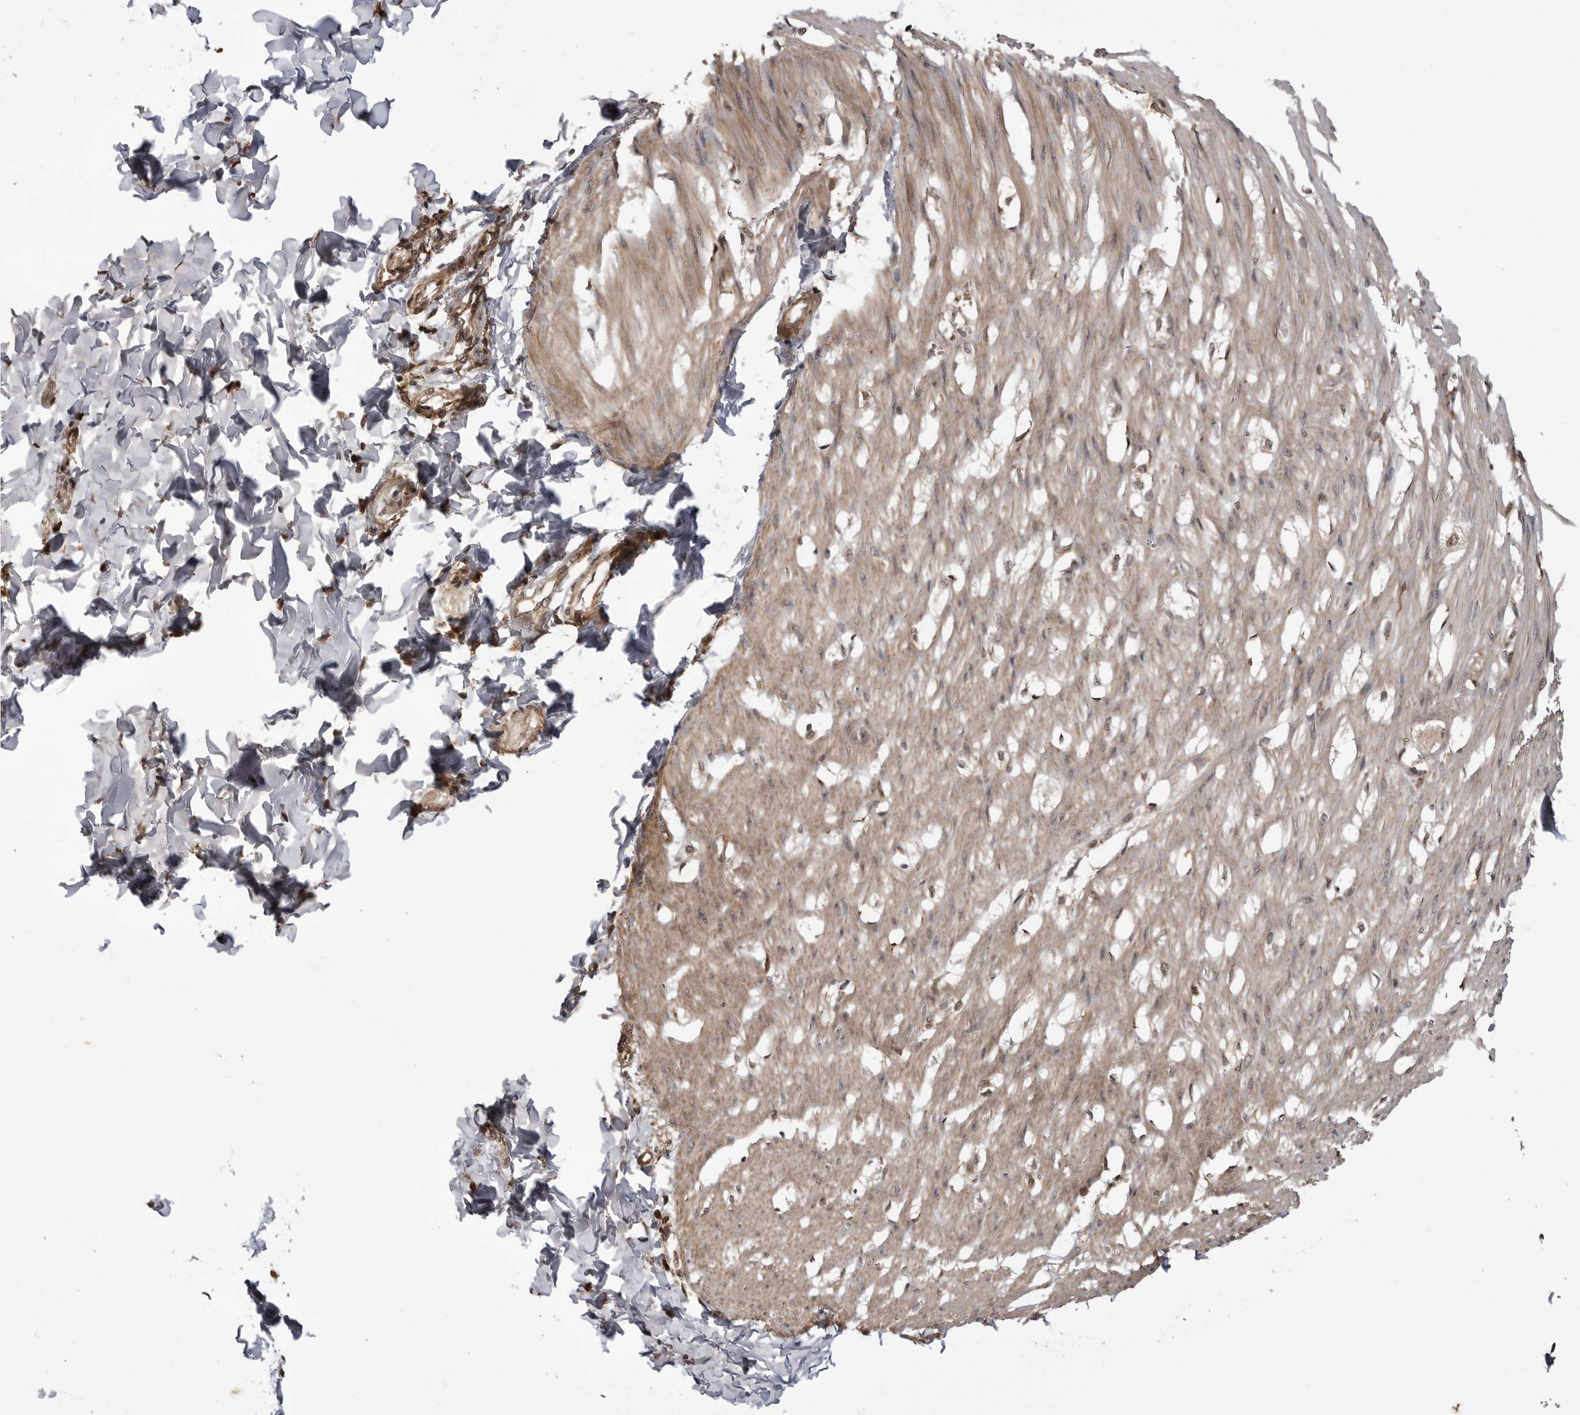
{"staining": {"intensity": "moderate", "quantity": ">75%", "location": "cytoplasmic/membranous,nuclear"}, "tissue": "smooth muscle", "cell_type": "Smooth muscle cells", "image_type": "normal", "snomed": [{"axis": "morphology", "description": "Normal tissue, NOS"}, {"axis": "morphology", "description": "Adenocarcinoma, NOS"}, {"axis": "topography", "description": "Smooth muscle"}, {"axis": "topography", "description": "Colon"}], "caption": "Immunohistochemical staining of benign smooth muscle shows moderate cytoplasmic/membranous,nuclear protein expression in about >75% of smooth muscle cells. (Stains: DAB (3,3'-diaminobenzidine) in brown, nuclei in blue, Microscopy: brightfield microscopy at high magnification).", "gene": "AKAP7", "patient": {"sex": "male", "age": 14}}